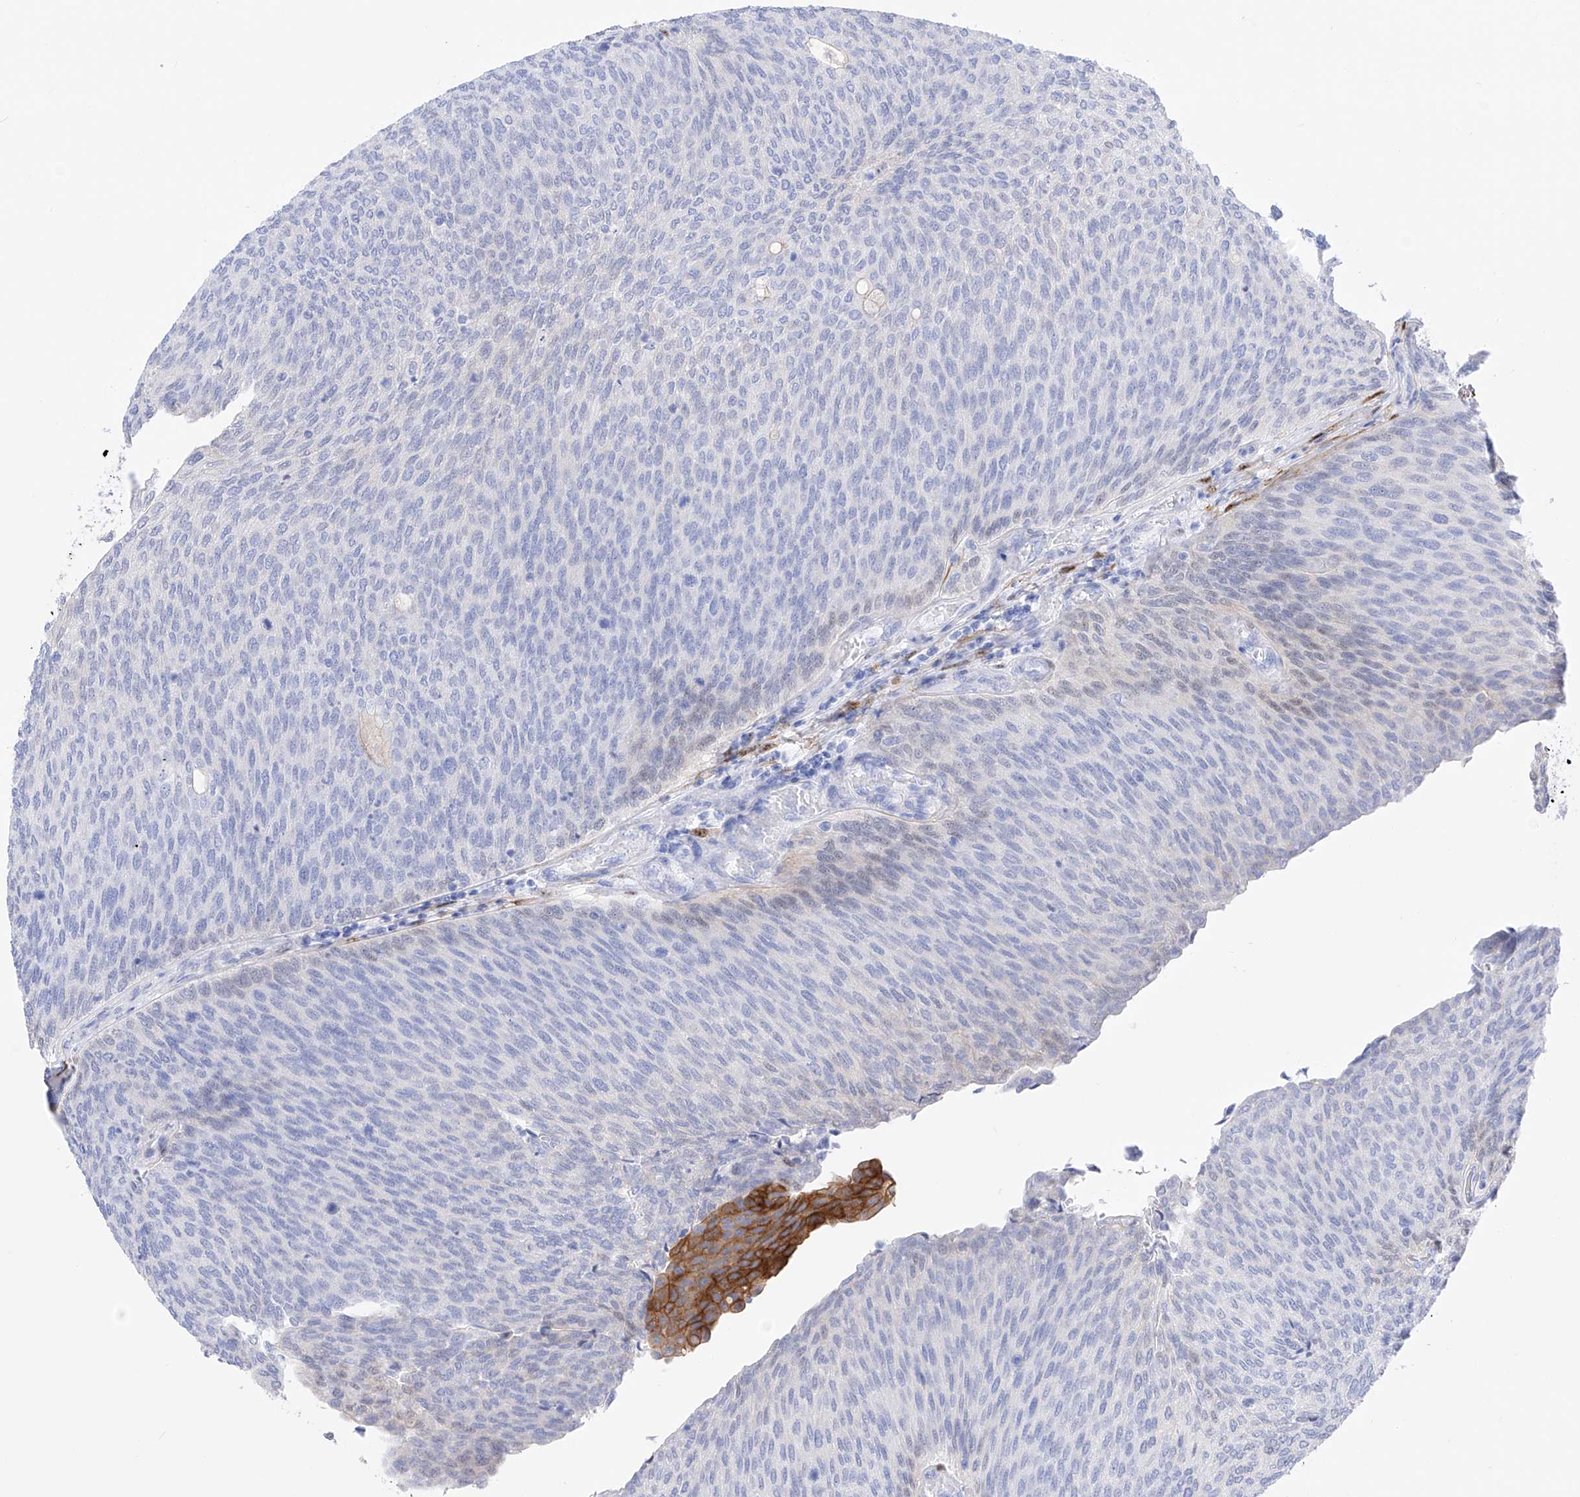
{"staining": {"intensity": "negative", "quantity": "none", "location": "none"}, "tissue": "urothelial cancer", "cell_type": "Tumor cells", "image_type": "cancer", "snomed": [{"axis": "morphology", "description": "Urothelial carcinoma, Low grade"}, {"axis": "topography", "description": "Urinary bladder"}], "caption": "The histopathology image demonstrates no staining of tumor cells in low-grade urothelial carcinoma. (Stains: DAB immunohistochemistry (IHC) with hematoxylin counter stain, Microscopy: brightfield microscopy at high magnification).", "gene": "TRPC7", "patient": {"sex": "female", "age": 79}}